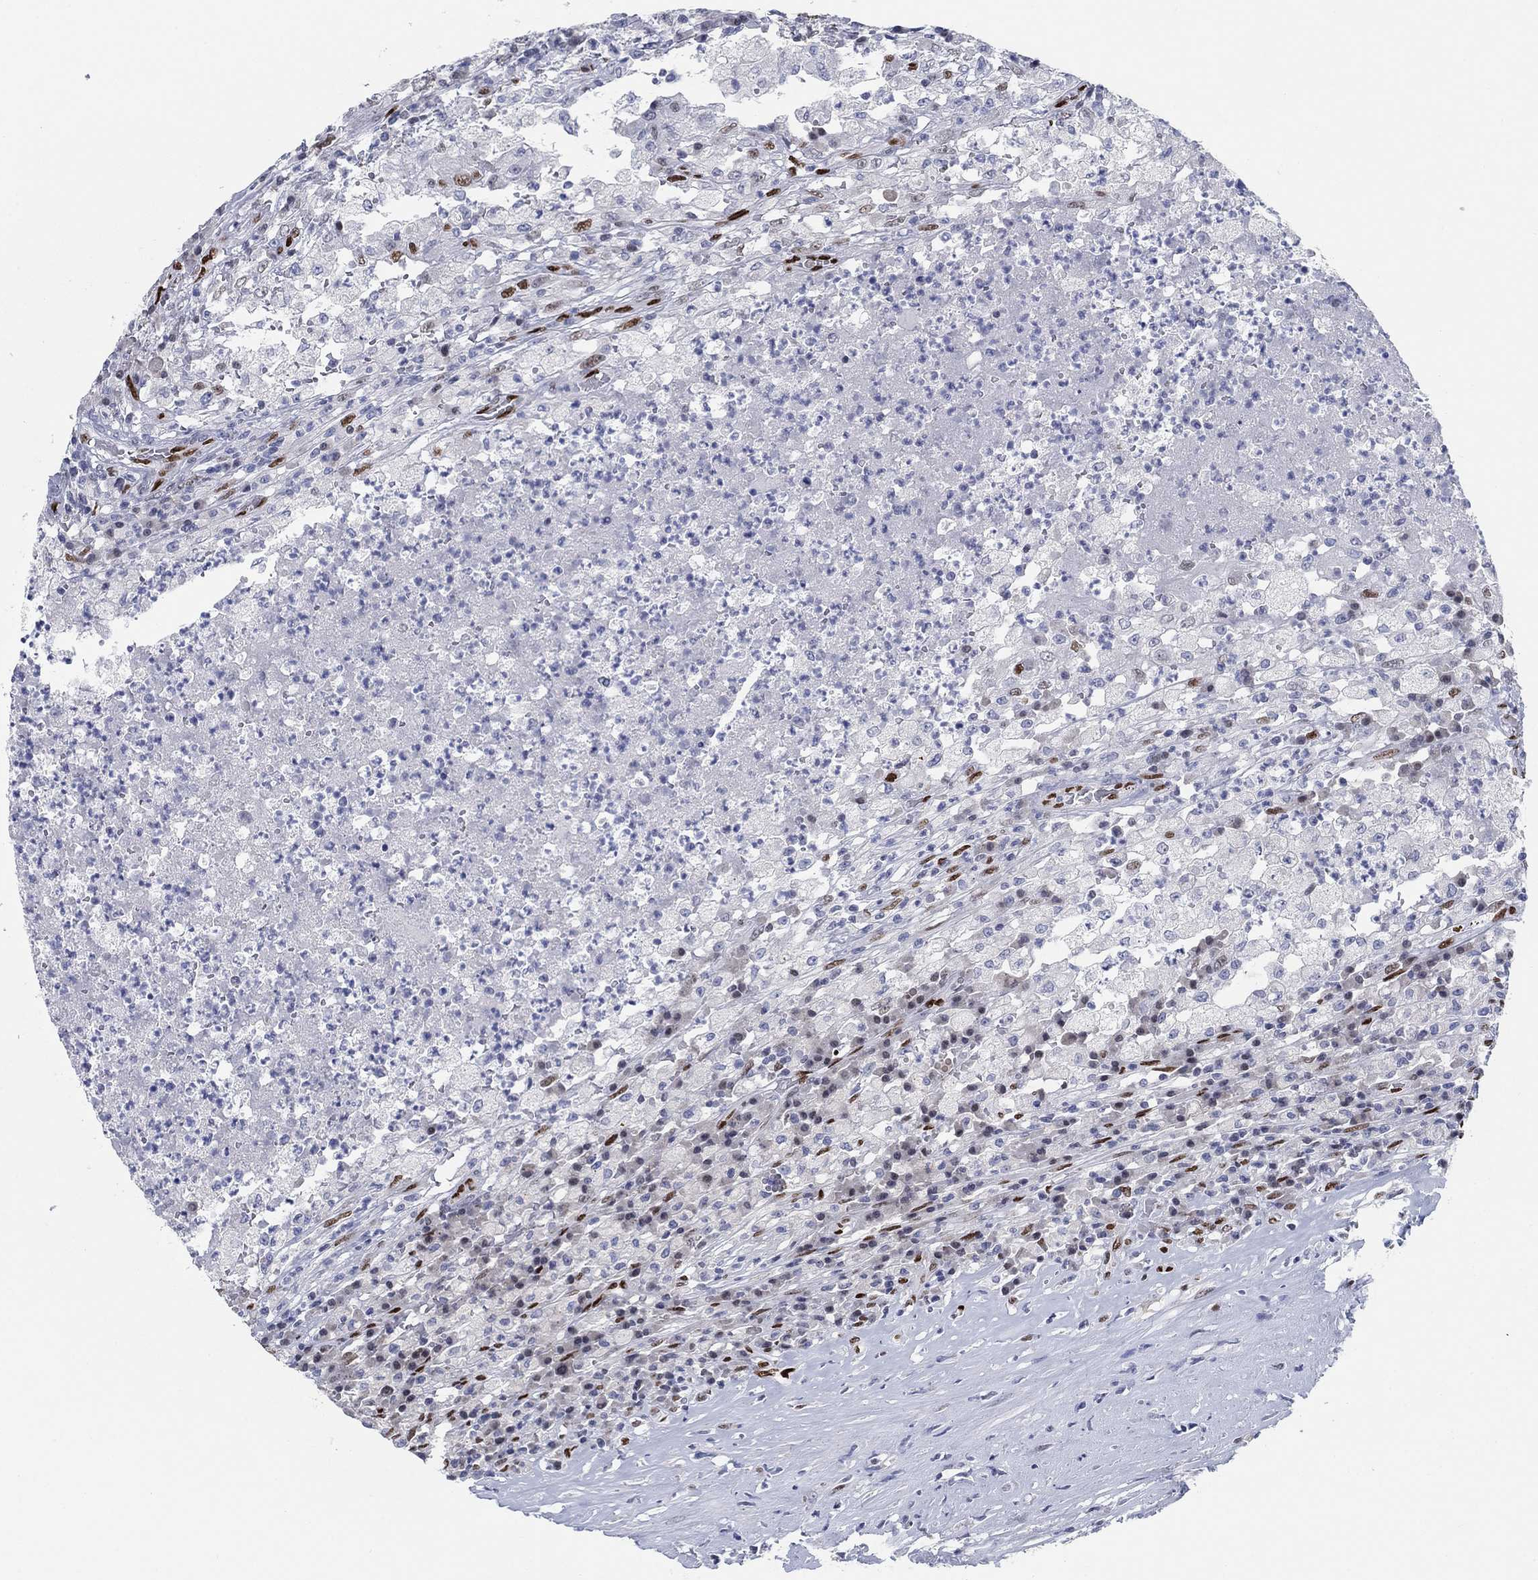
{"staining": {"intensity": "negative", "quantity": "none", "location": "none"}, "tissue": "testis cancer", "cell_type": "Tumor cells", "image_type": "cancer", "snomed": [{"axis": "morphology", "description": "Necrosis, NOS"}, {"axis": "morphology", "description": "Carcinoma, Embryonal, NOS"}, {"axis": "topography", "description": "Testis"}], "caption": "Immunohistochemical staining of human testis embryonal carcinoma reveals no significant staining in tumor cells.", "gene": "ZEB1", "patient": {"sex": "male", "age": 19}}